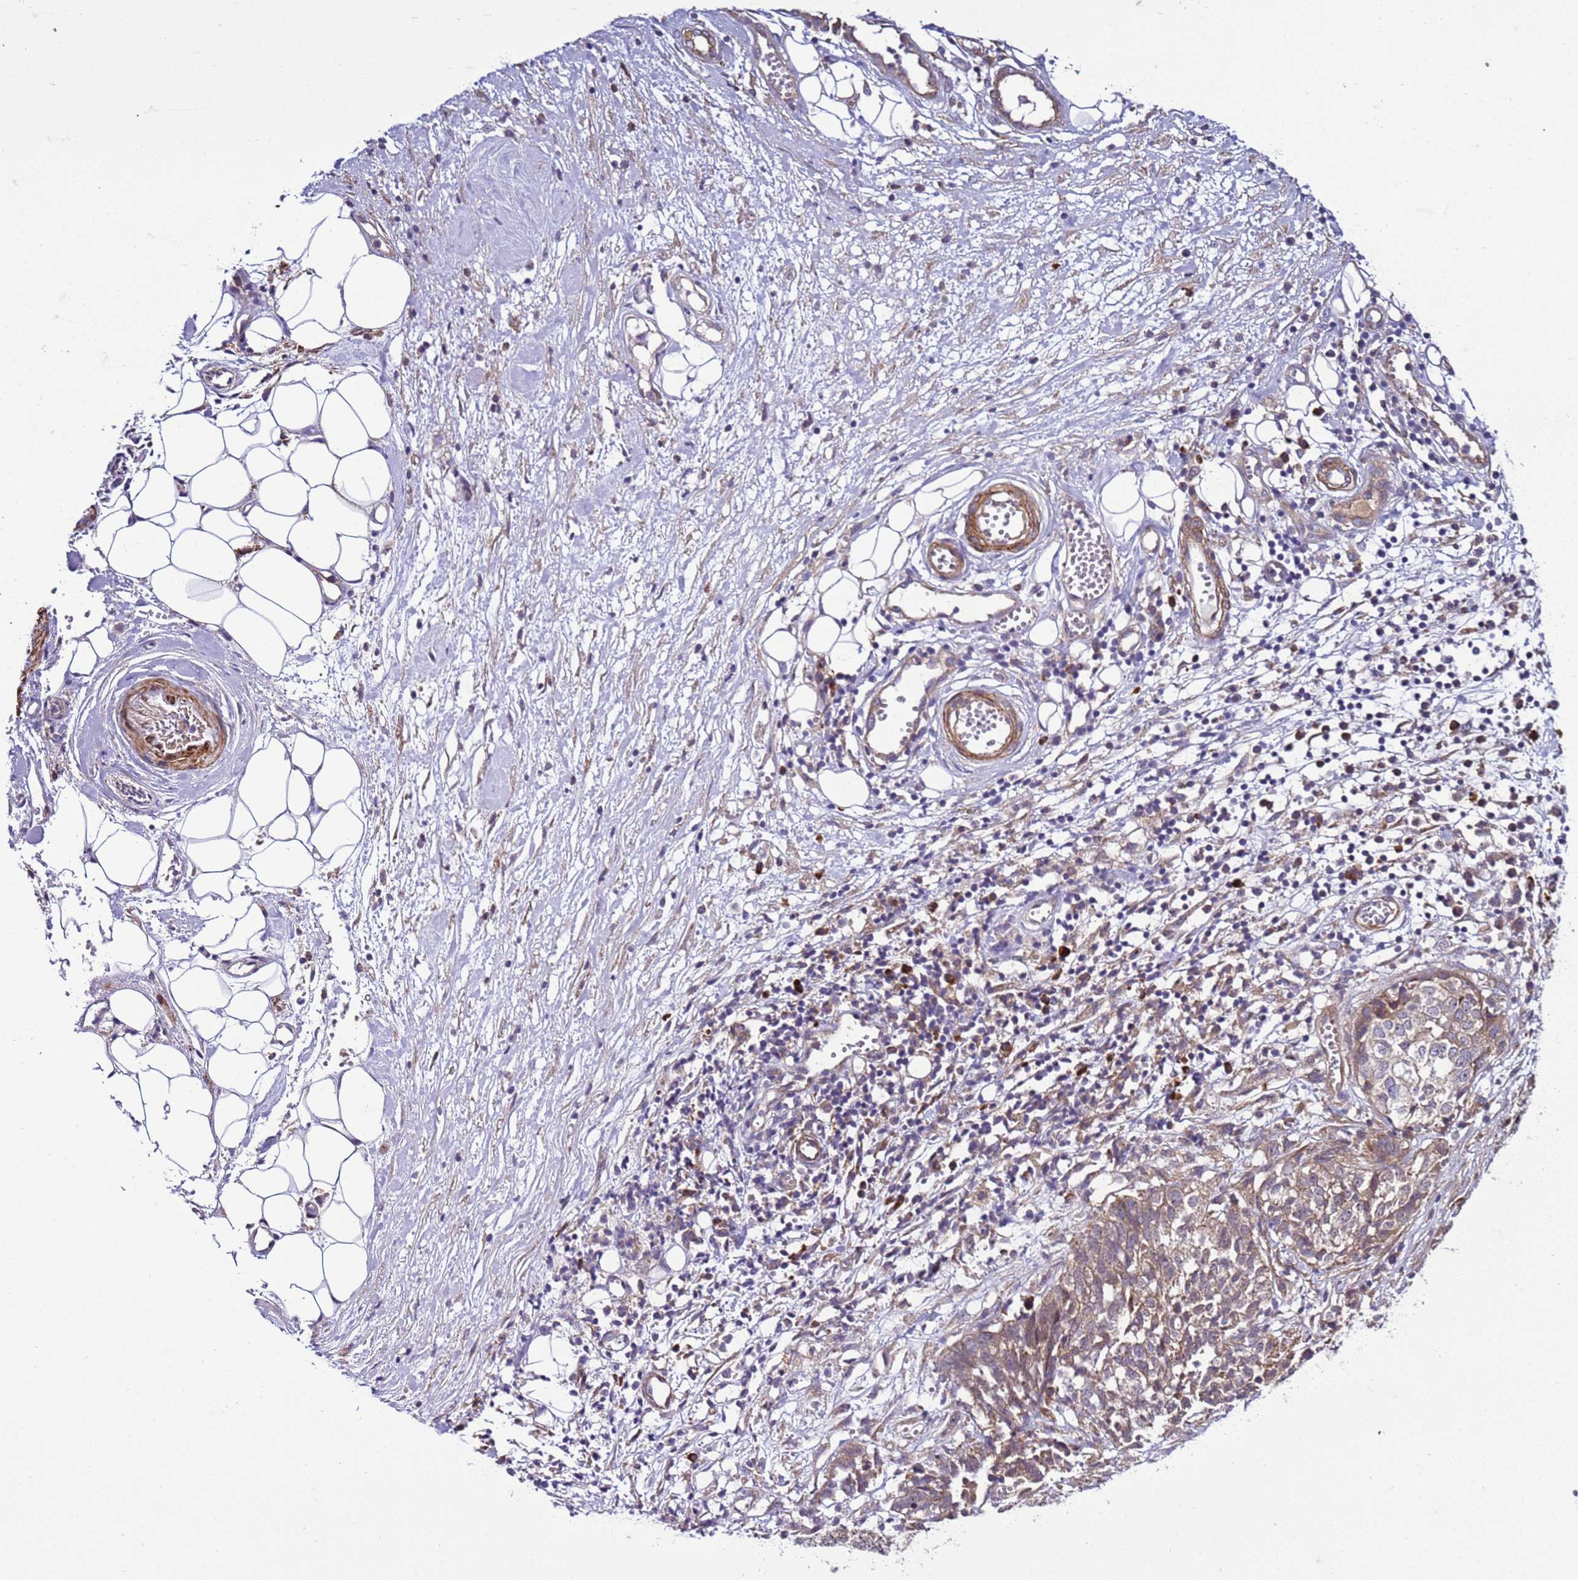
{"staining": {"intensity": "weak", "quantity": ">75%", "location": "cytoplasmic/membranous"}, "tissue": "ovarian cancer", "cell_type": "Tumor cells", "image_type": "cancer", "snomed": [{"axis": "morphology", "description": "Cystadenocarcinoma, serous, NOS"}, {"axis": "topography", "description": "Soft tissue"}, {"axis": "topography", "description": "Ovary"}], "caption": "The immunohistochemical stain highlights weak cytoplasmic/membranous positivity in tumor cells of ovarian cancer tissue.", "gene": "GEN1", "patient": {"sex": "female", "age": 57}}